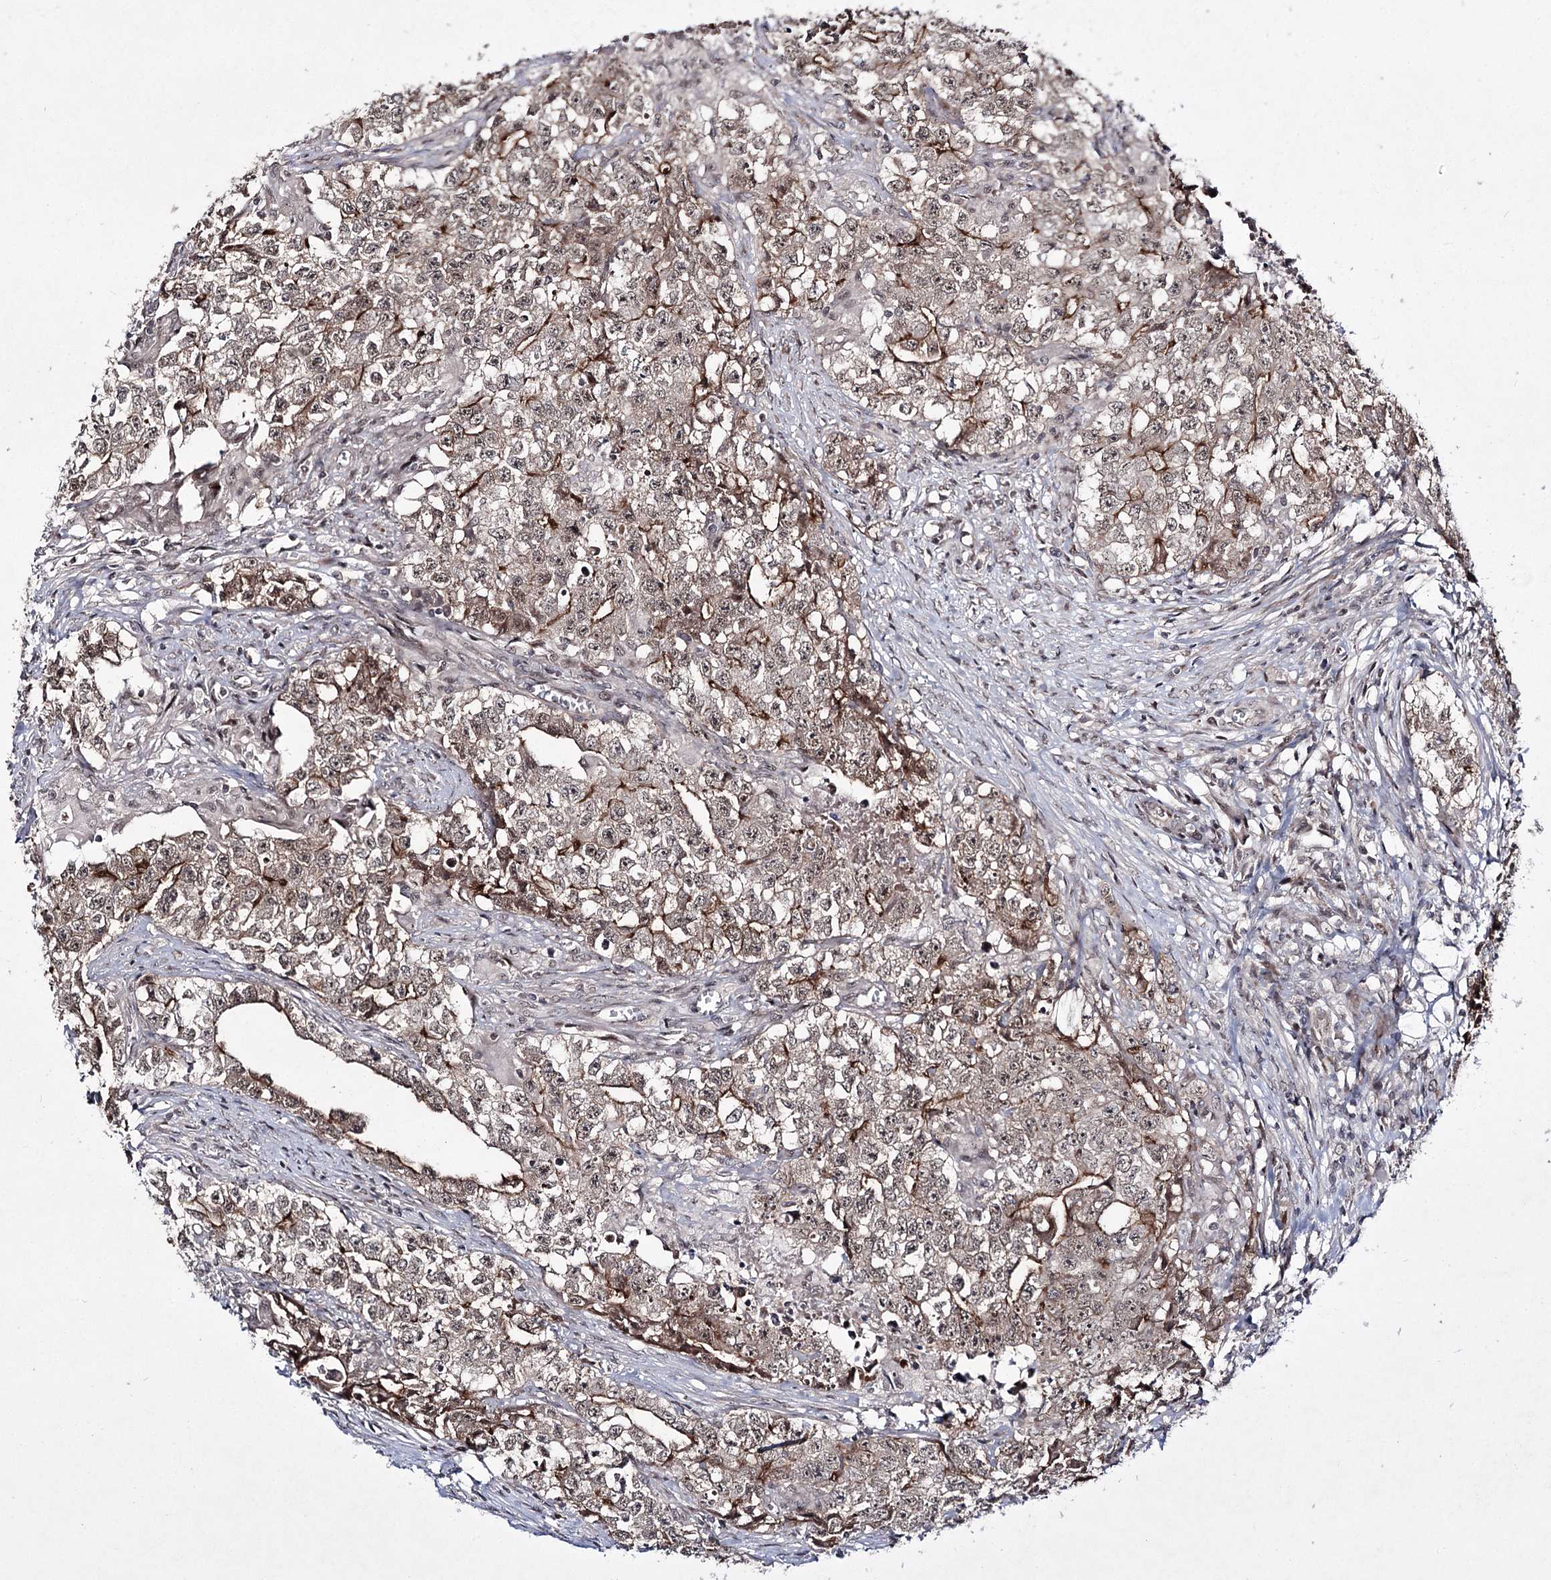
{"staining": {"intensity": "moderate", "quantity": ">75%", "location": "cytoplasmic/membranous,nuclear"}, "tissue": "testis cancer", "cell_type": "Tumor cells", "image_type": "cancer", "snomed": [{"axis": "morphology", "description": "Seminoma, NOS"}, {"axis": "morphology", "description": "Carcinoma, Embryonal, NOS"}, {"axis": "topography", "description": "Testis"}], "caption": "Seminoma (testis) stained with a brown dye exhibits moderate cytoplasmic/membranous and nuclear positive positivity in about >75% of tumor cells.", "gene": "HOXC11", "patient": {"sex": "male", "age": 43}}